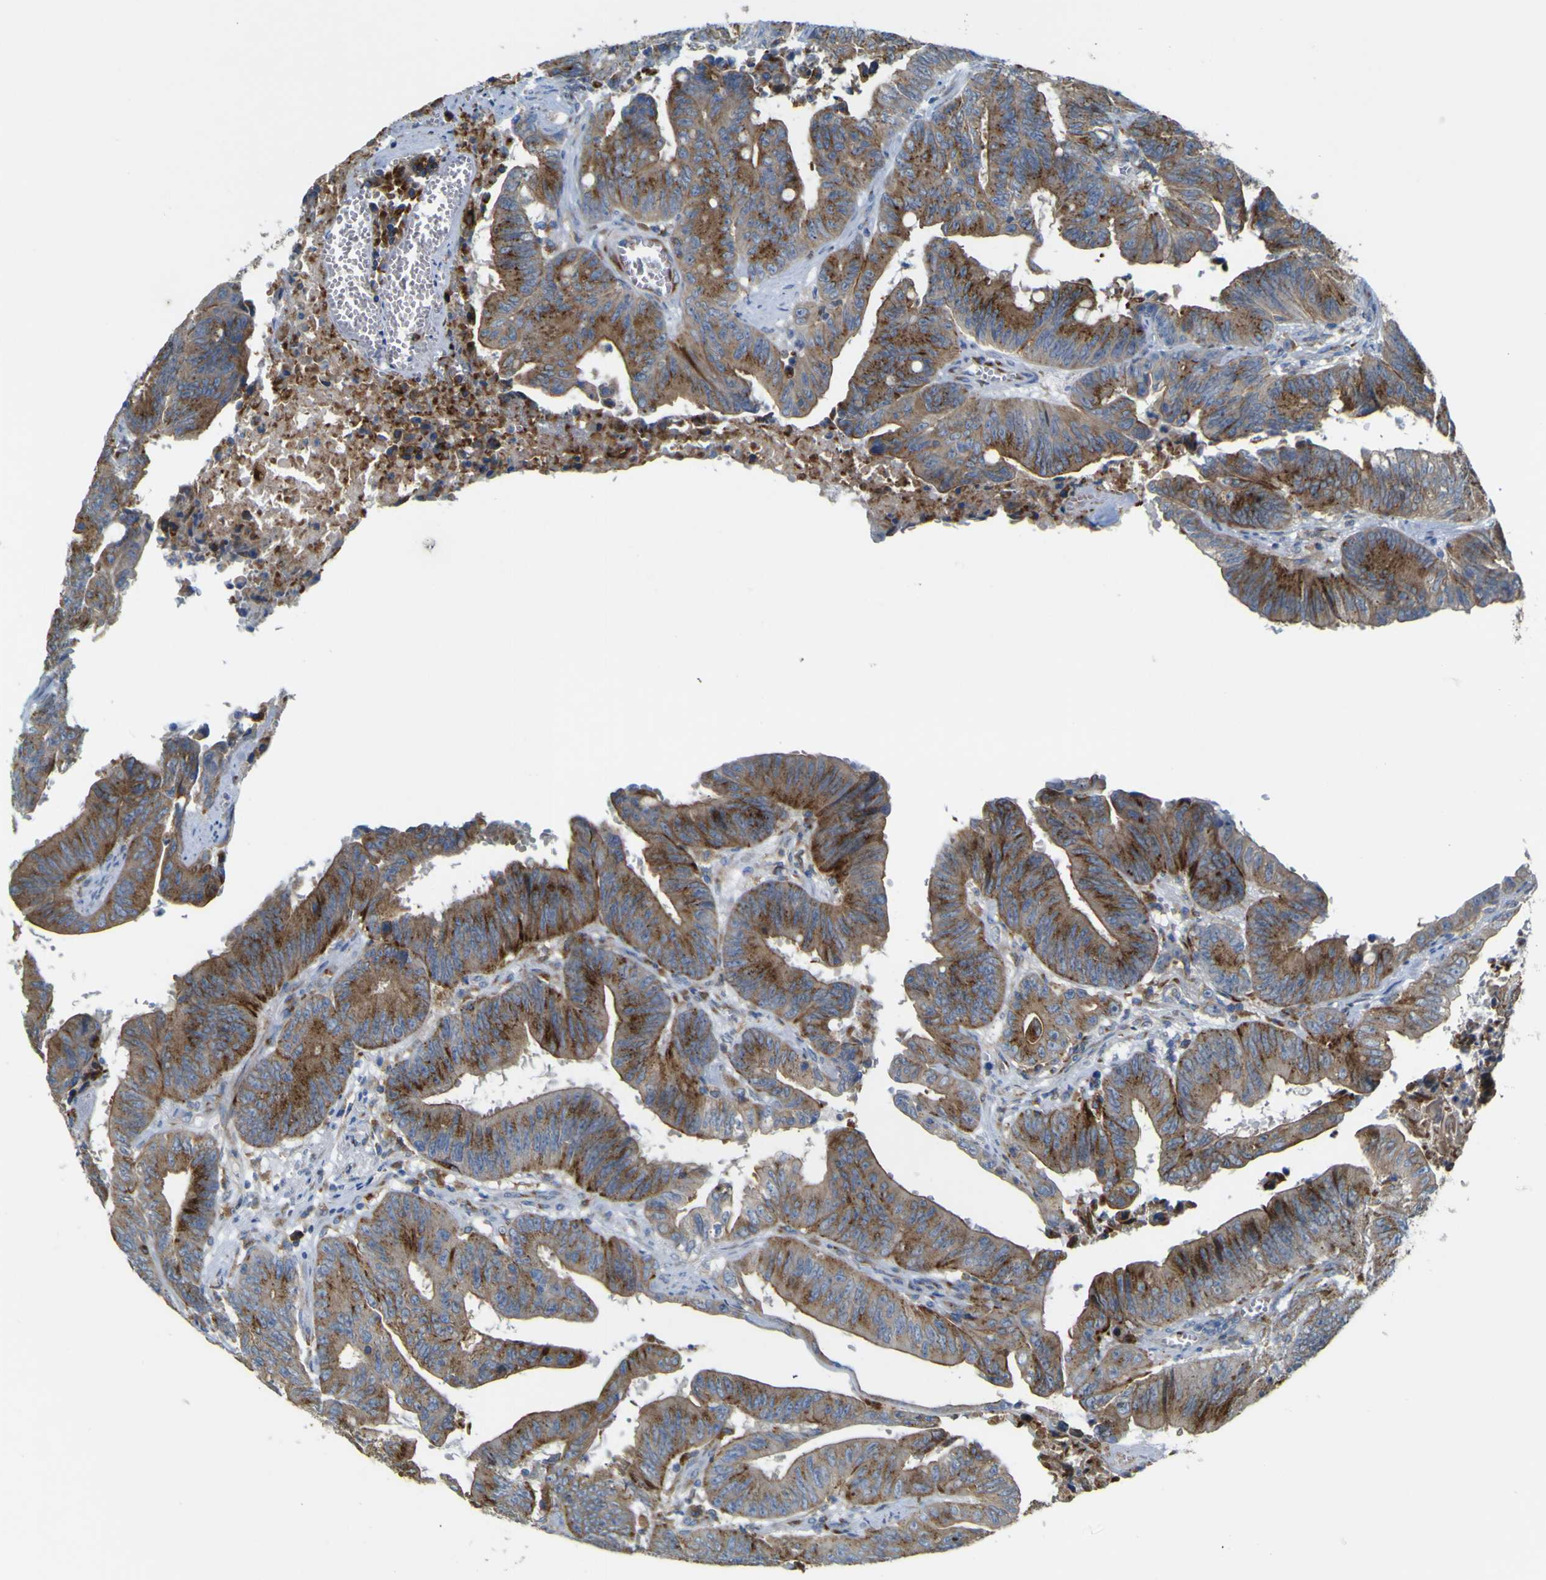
{"staining": {"intensity": "moderate", "quantity": ">75%", "location": "cytoplasmic/membranous"}, "tissue": "colorectal cancer", "cell_type": "Tumor cells", "image_type": "cancer", "snomed": [{"axis": "morphology", "description": "Adenocarcinoma, NOS"}, {"axis": "topography", "description": "Colon"}], "caption": "Brown immunohistochemical staining in human colorectal adenocarcinoma displays moderate cytoplasmic/membranous expression in approximately >75% of tumor cells.", "gene": "IGF2R", "patient": {"sex": "male", "age": 45}}